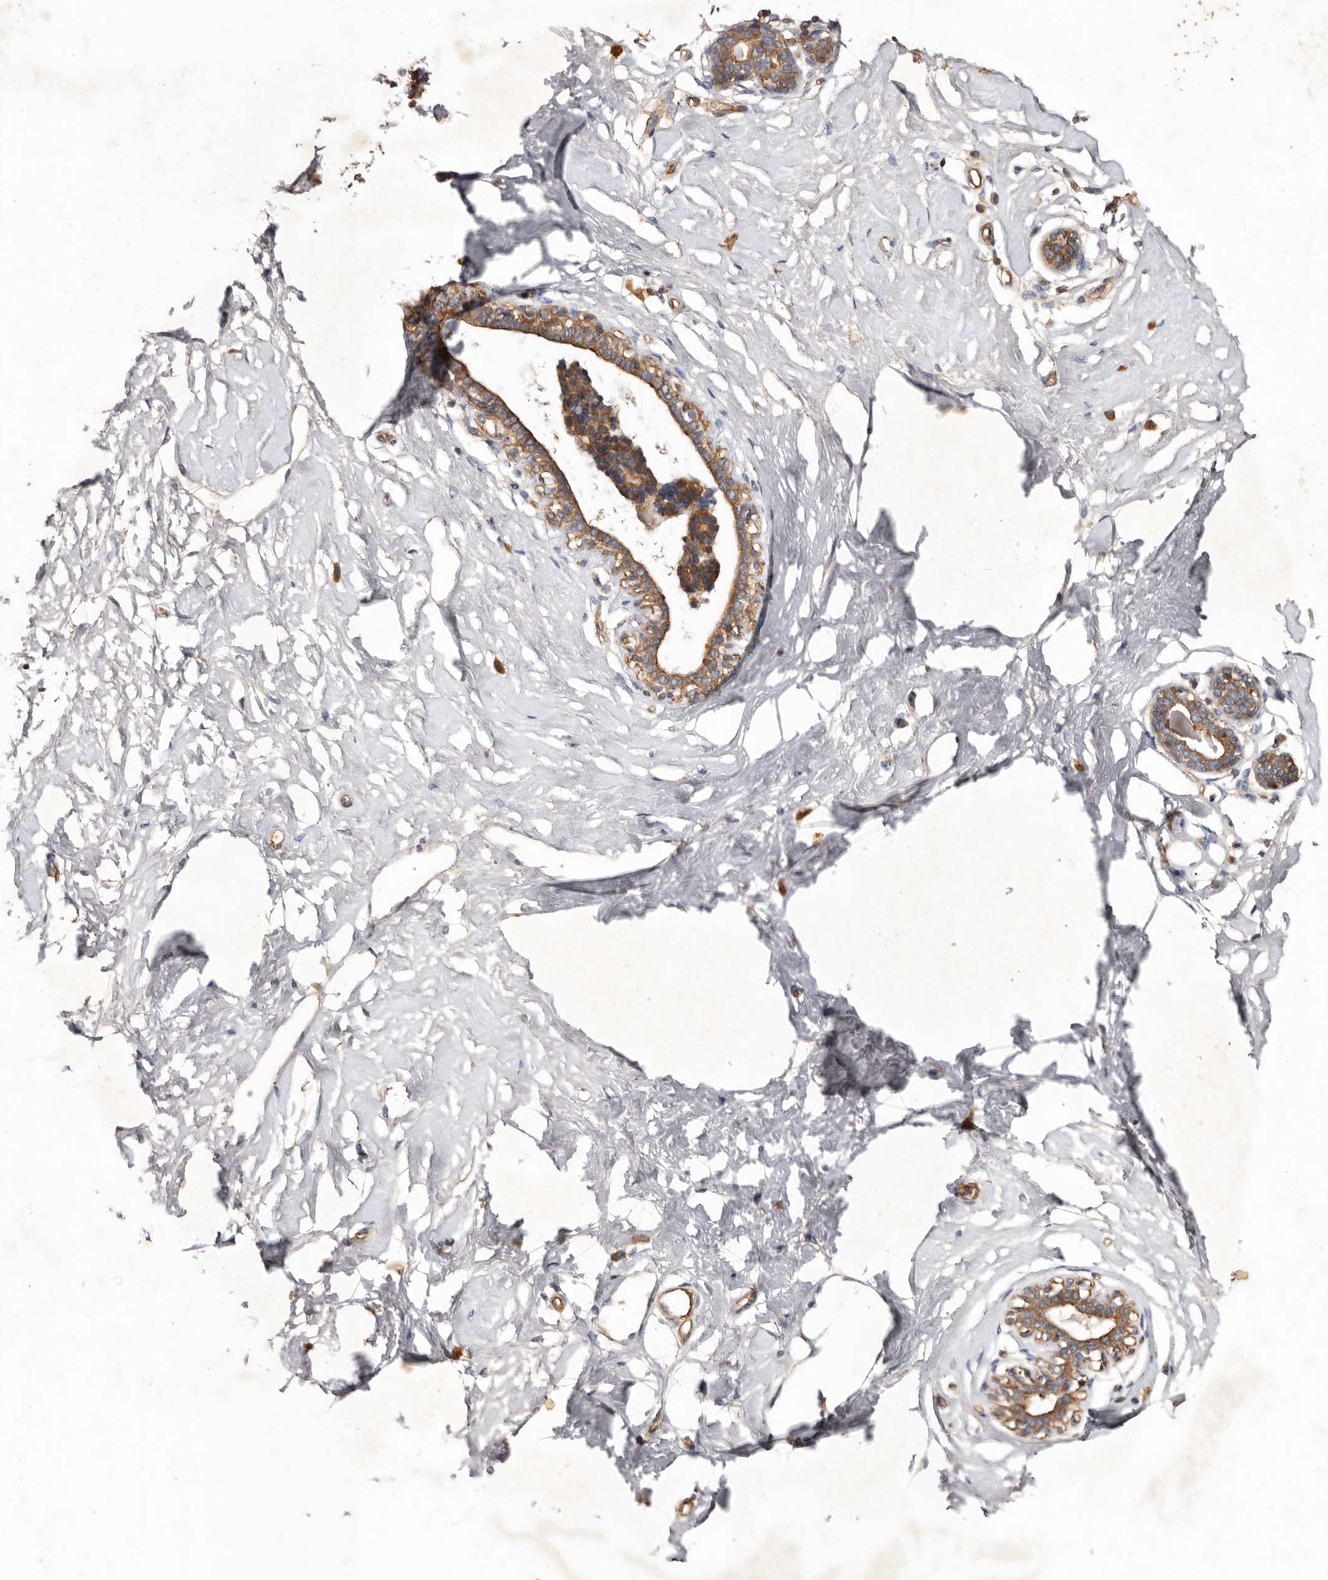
{"staining": {"intensity": "negative", "quantity": "none", "location": "none"}, "tissue": "breast", "cell_type": "Adipocytes", "image_type": "normal", "snomed": [{"axis": "morphology", "description": "Normal tissue, NOS"}, {"axis": "morphology", "description": "Adenoma, NOS"}, {"axis": "topography", "description": "Breast"}], "caption": "Immunohistochemistry micrograph of unremarkable breast: human breast stained with DAB demonstrates no significant protein staining in adipocytes.", "gene": "COQ8B", "patient": {"sex": "female", "age": 23}}